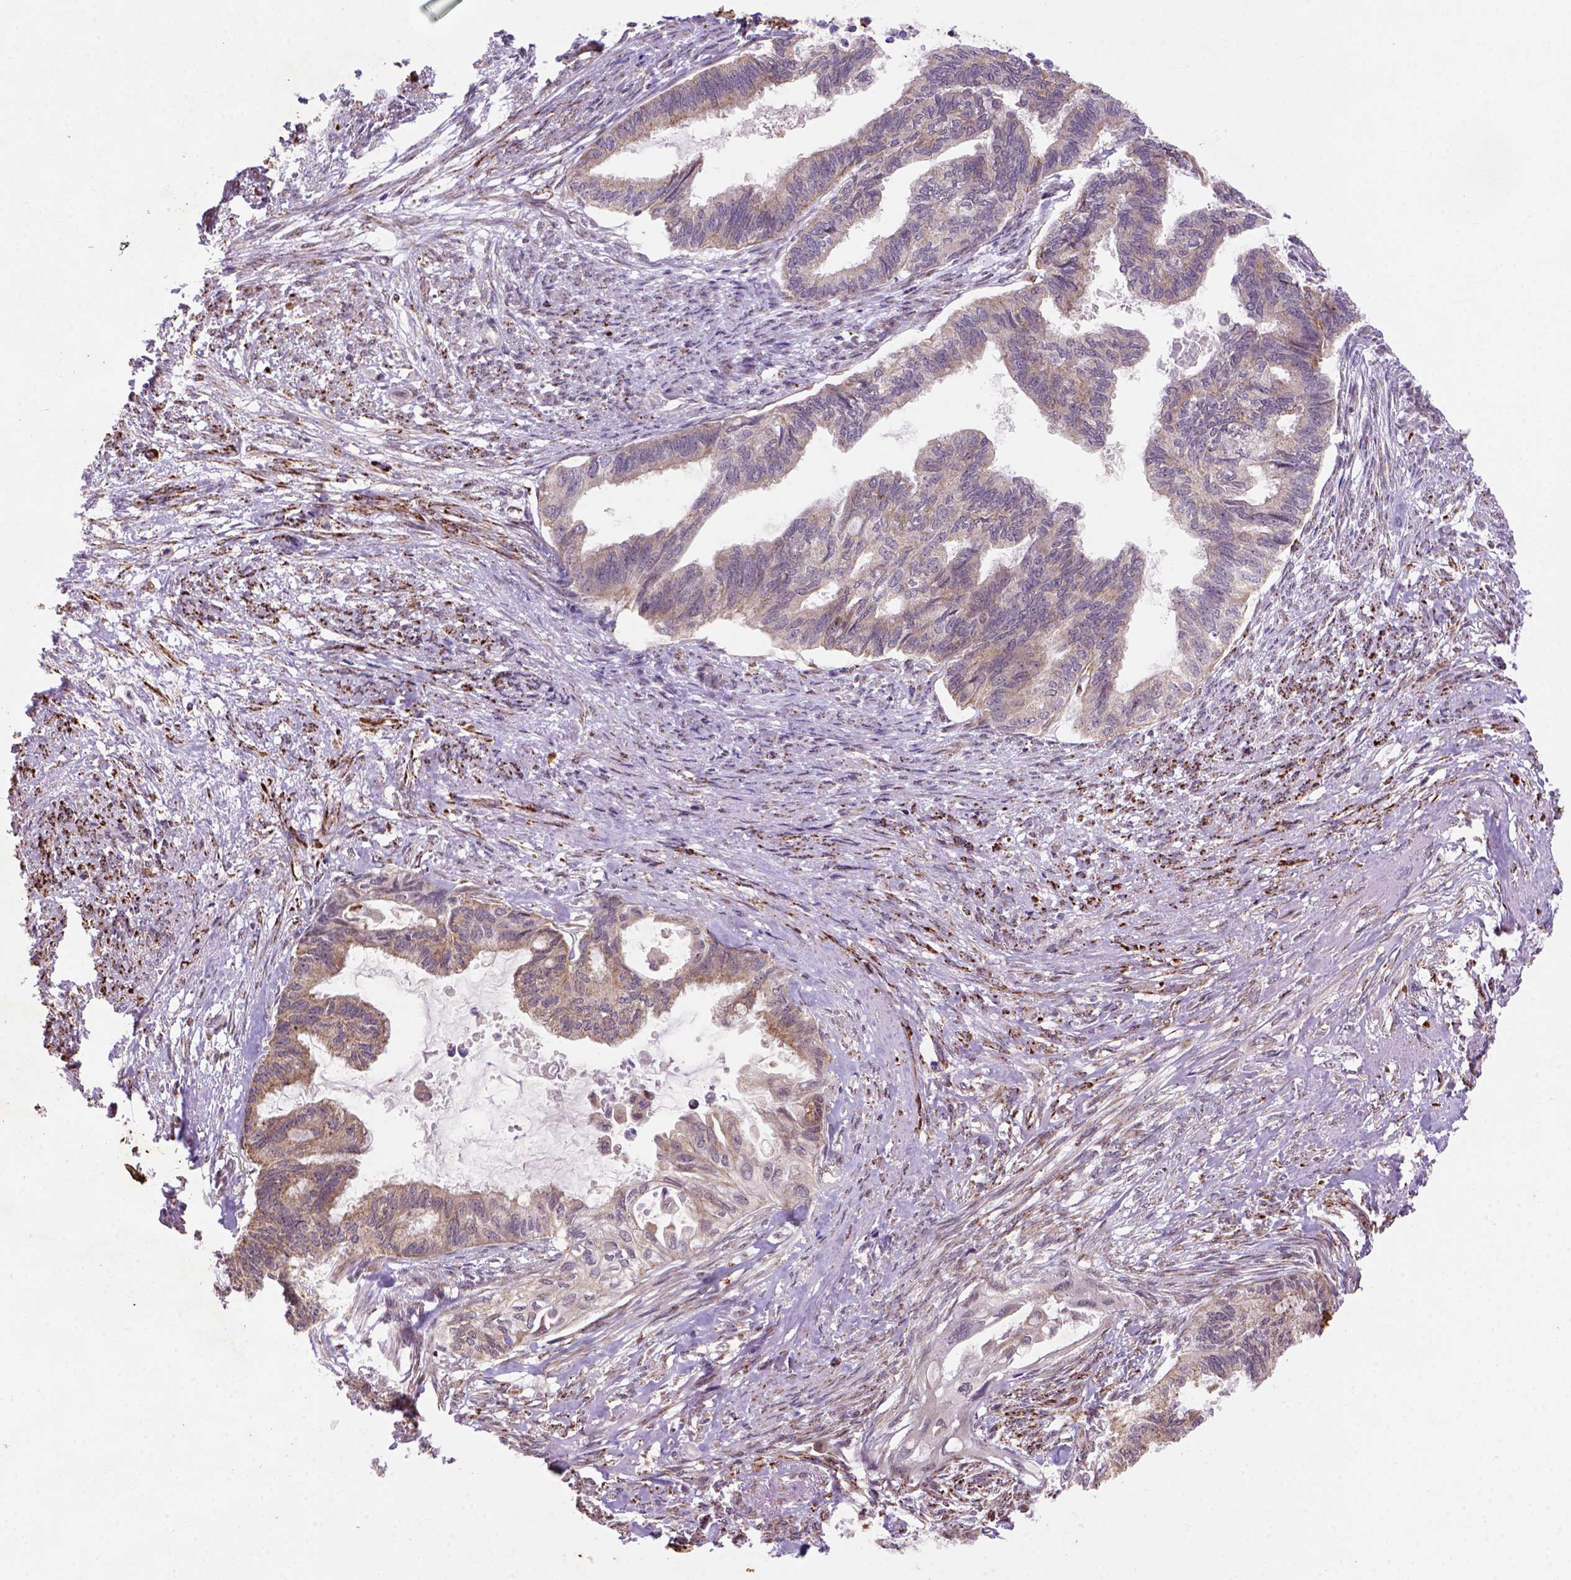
{"staining": {"intensity": "moderate", "quantity": ">75%", "location": "cytoplasmic/membranous"}, "tissue": "endometrial cancer", "cell_type": "Tumor cells", "image_type": "cancer", "snomed": [{"axis": "morphology", "description": "Adenocarcinoma, NOS"}, {"axis": "topography", "description": "Endometrium"}], "caption": "IHC histopathology image of neoplastic tissue: endometrial adenocarcinoma stained using IHC demonstrates medium levels of moderate protein expression localized specifically in the cytoplasmic/membranous of tumor cells, appearing as a cytoplasmic/membranous brown color.", "gene": "FZD7", "patient": {"sex": "female", "age": 86}}